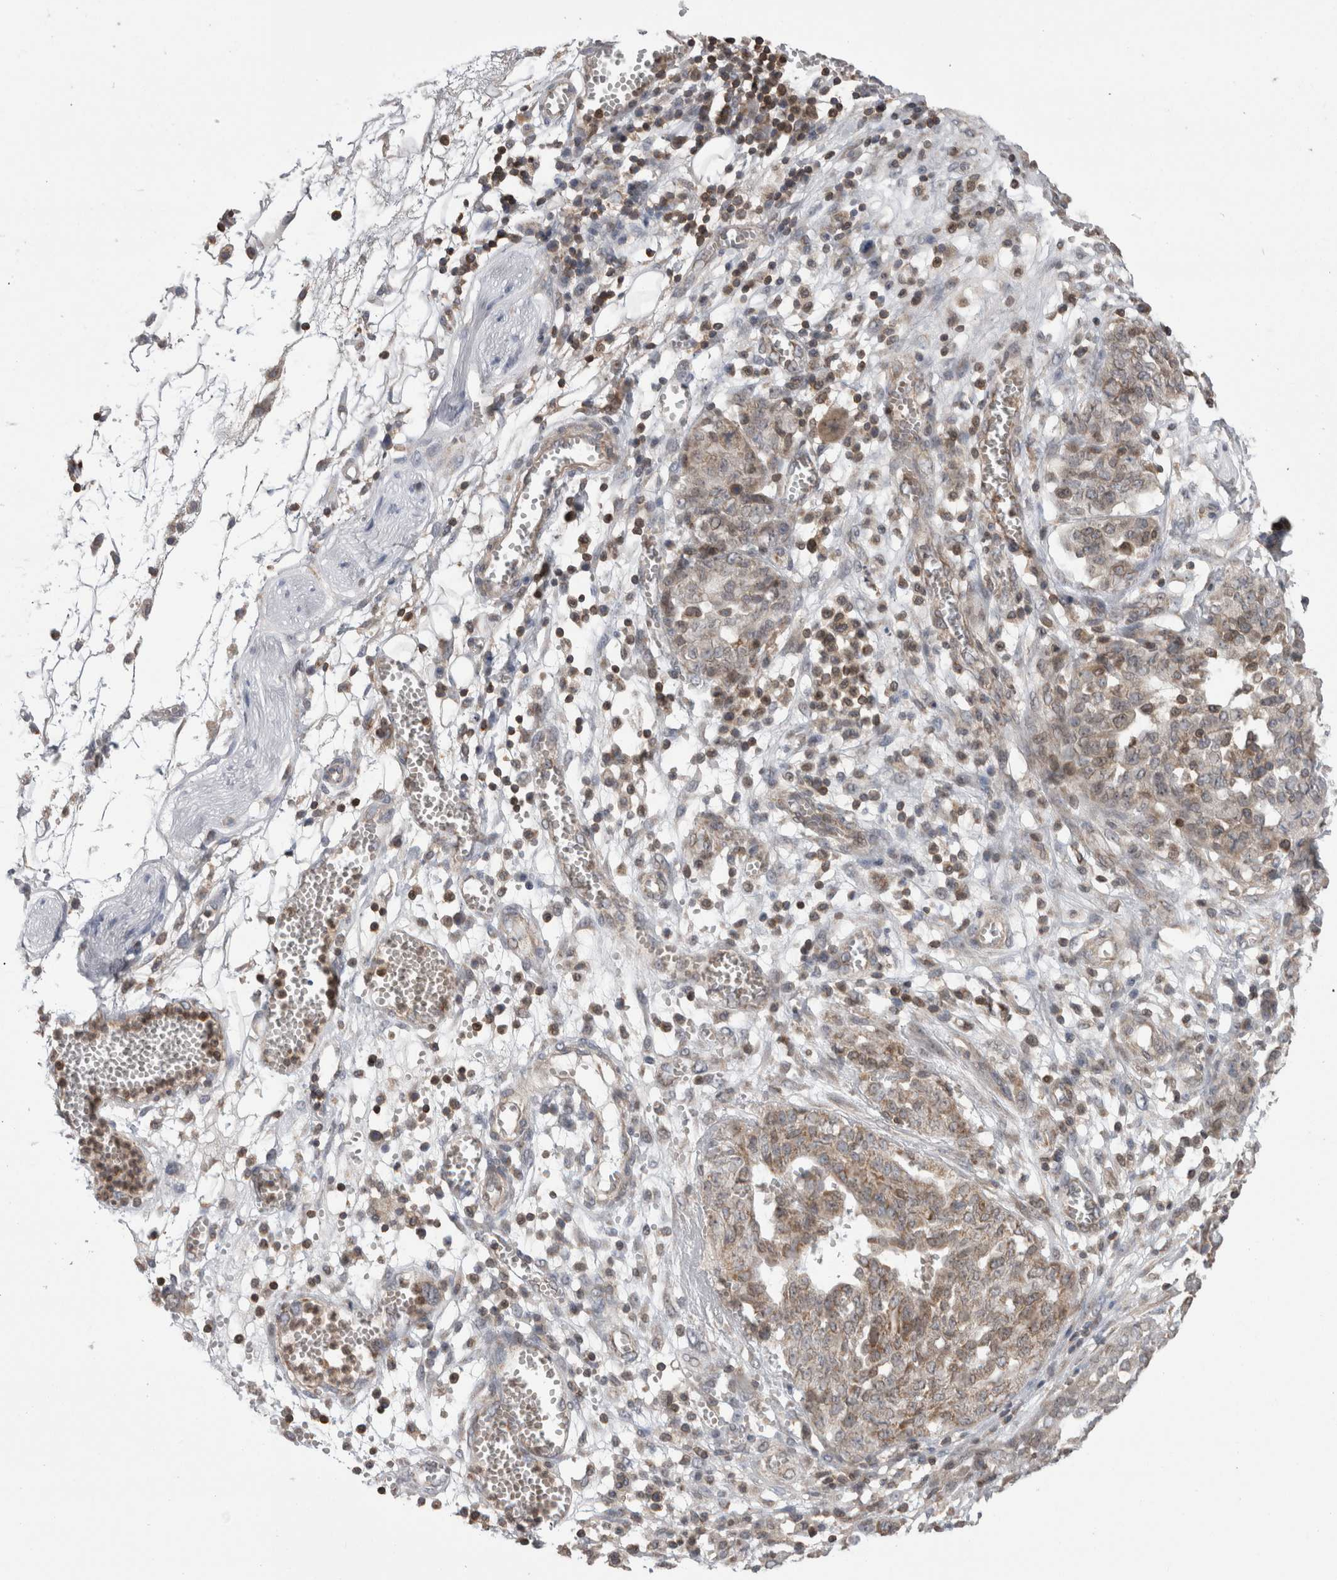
{"staining": {"intensity": "weak", "quantity": "<25%", "location": "cytoplasmic/membranous"}, "tissue": "ovarian cancer", "cell_type": "Tumor cells", "image_type": "cancer", "snomed": [{"axis": "morphology", "description": "Cystadenocarcinoma, serous, NOS"}, {"axis": "topography", "description": "Soft tissue"}, {"axis": "topography", "description": "Ovary"}], "caption": "Immunohistochemistry (IHC) of ovarian serous cystadenocarcinoma reveals no expression in tumor cells.", "gene": "DARS2", "patient": {"sex": "female", "age": 57}}